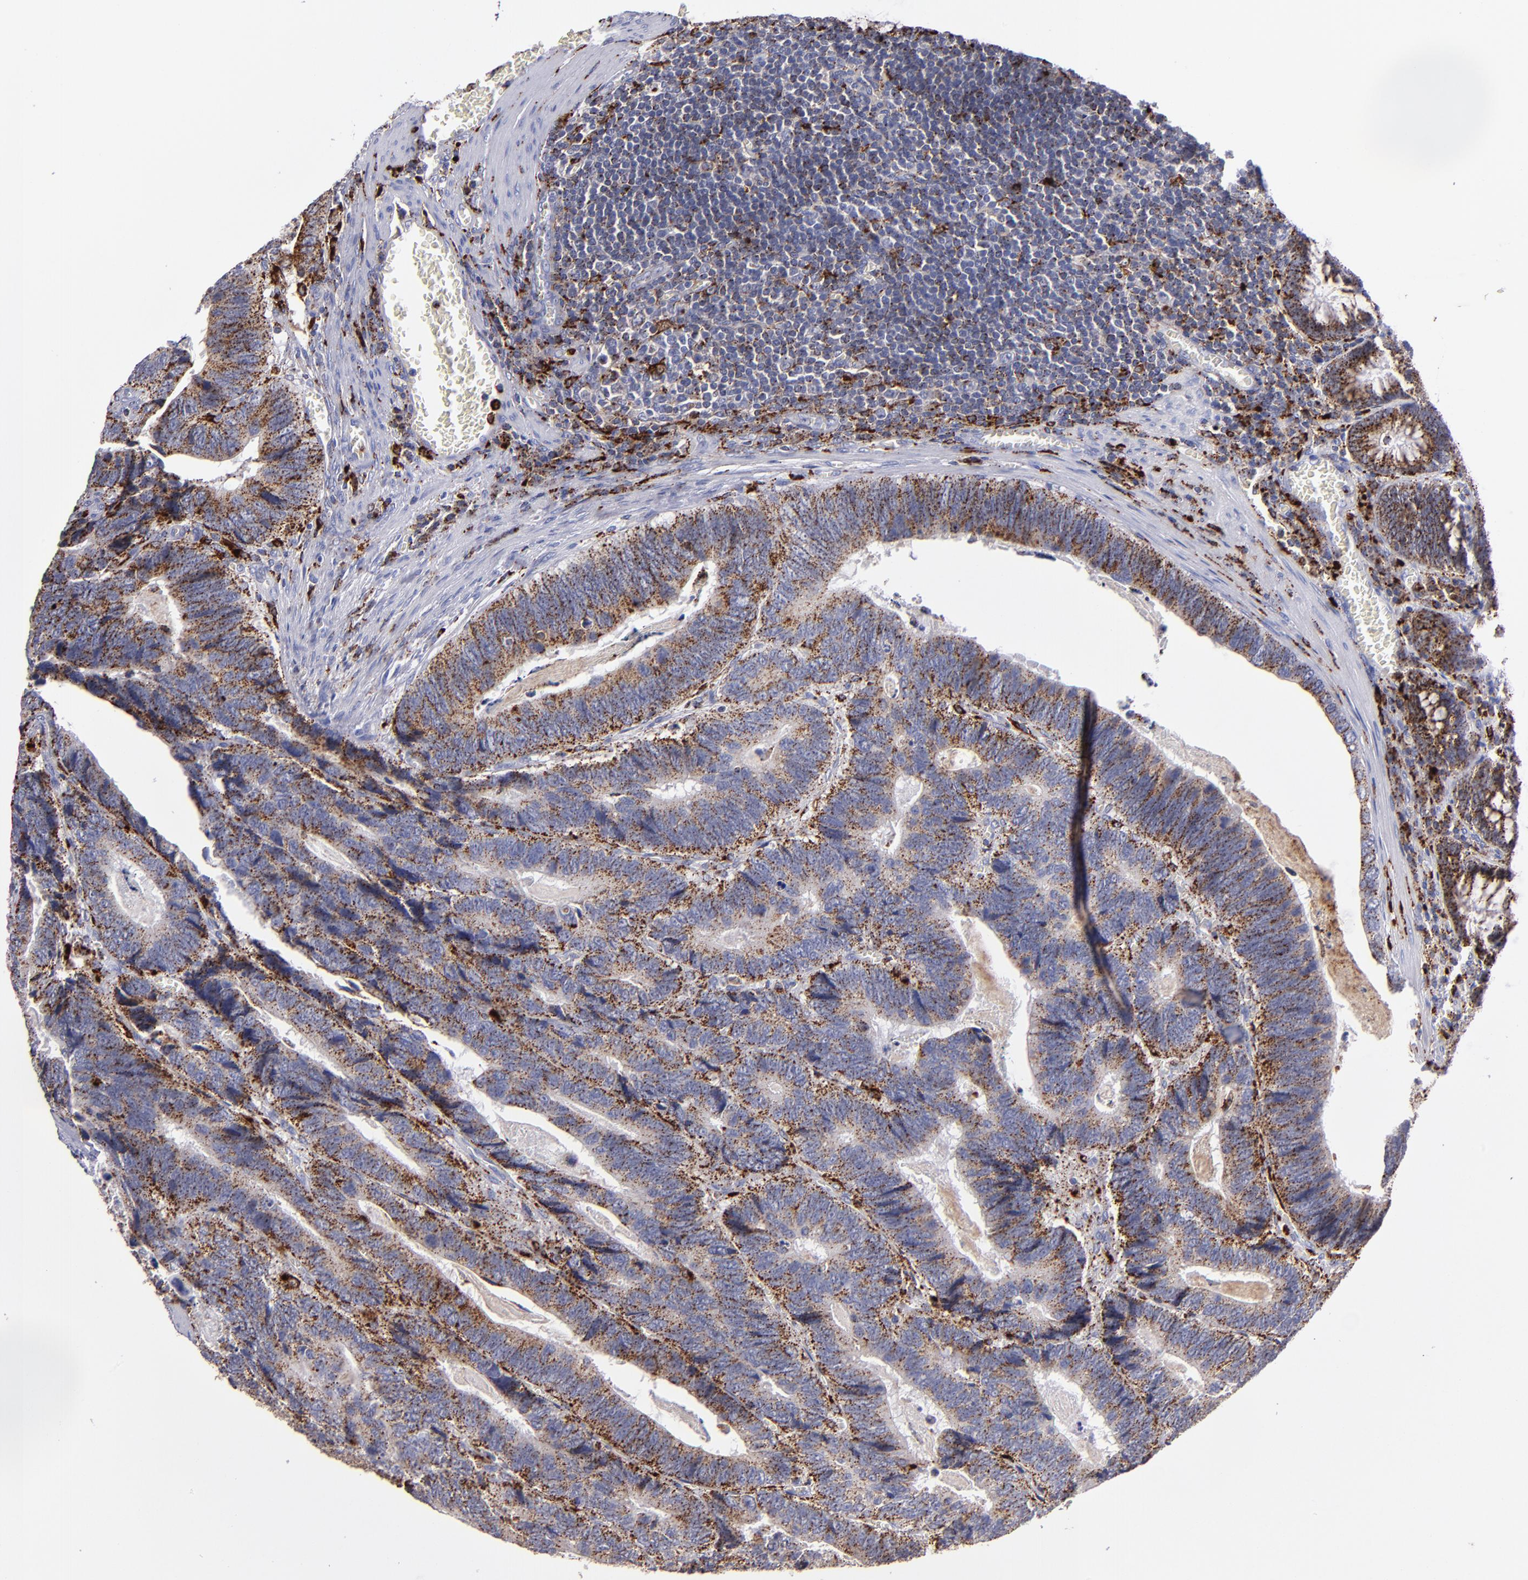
{"staining": {"intensity": "moderate", "quantity": ">75%", "location": "cytoplasmic/membranous"}, "tissue": "colorectal cancer", "cell_type": "Tumor cells", "image_type": "cancer", "snomed": [{"axis": "morphology", "description": "Adenocarcinoma, NOS"}, {"axis": "topography", "description": "Colon"}], "caption": "Colorectal cancer tissue reveals moderate cytoplasmic/membranous expression in about >75% of tumor cells, visualized by immunohistochemistry.", "gene": "CTSS", "patient": {"sex": "male", "age": 72}}